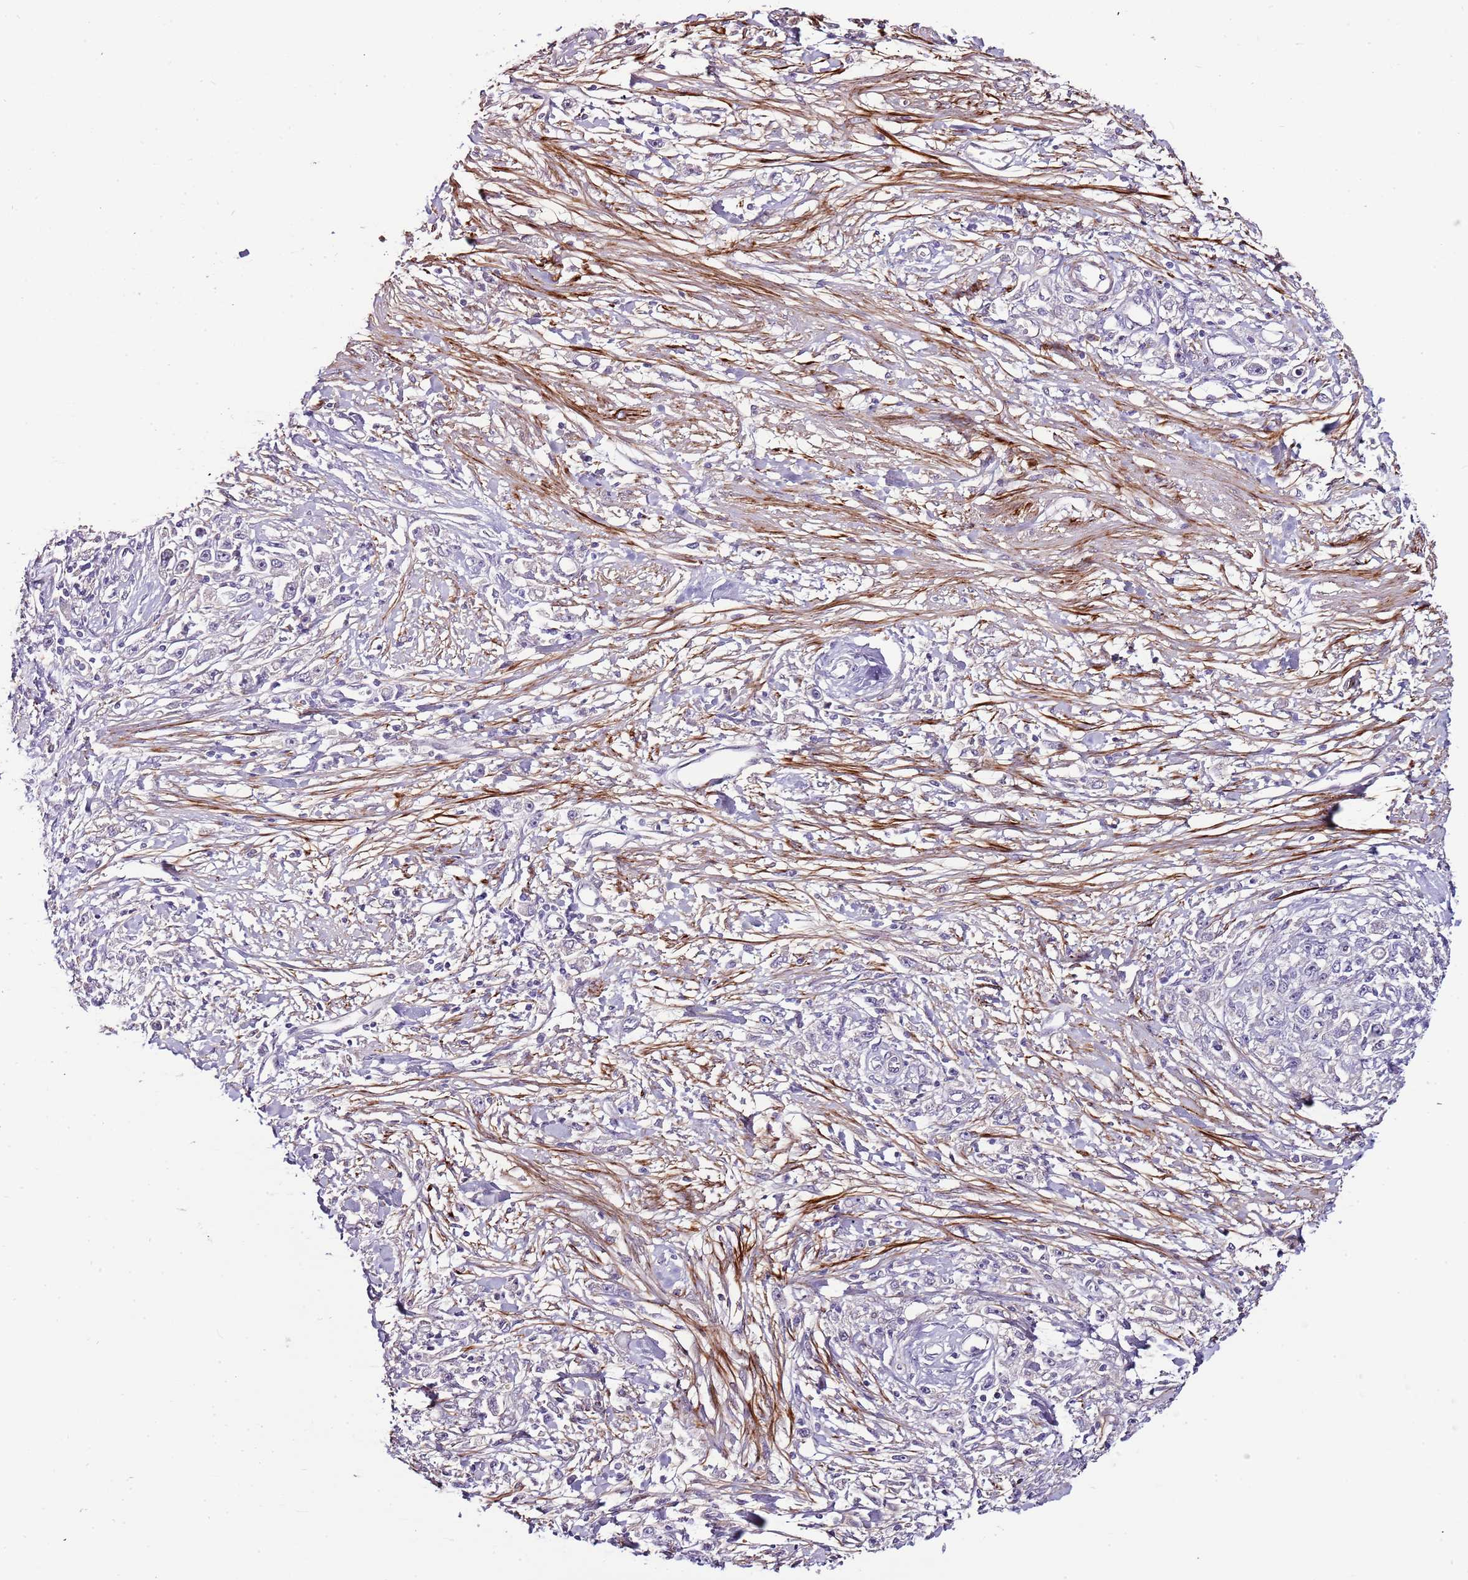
{"staining": {"intensity": "negative", "quantity": "none", "location": "none"}, "tissue": "stomach cancer", "cell_type": "Tumor cells", "image_type": "cancer", "snomed": [{"axis": "morphology", "description": "Adenocarcinoma, NOS"}, {"axis": "topography", "description": "Stomach"}], "caption": "Human stomach adenocarcinoma stained for a protein using IHC exhibits no staining in tumor cells.", "gene": "NKX2-3", "patient": {"sex": "female", "age": 59}}